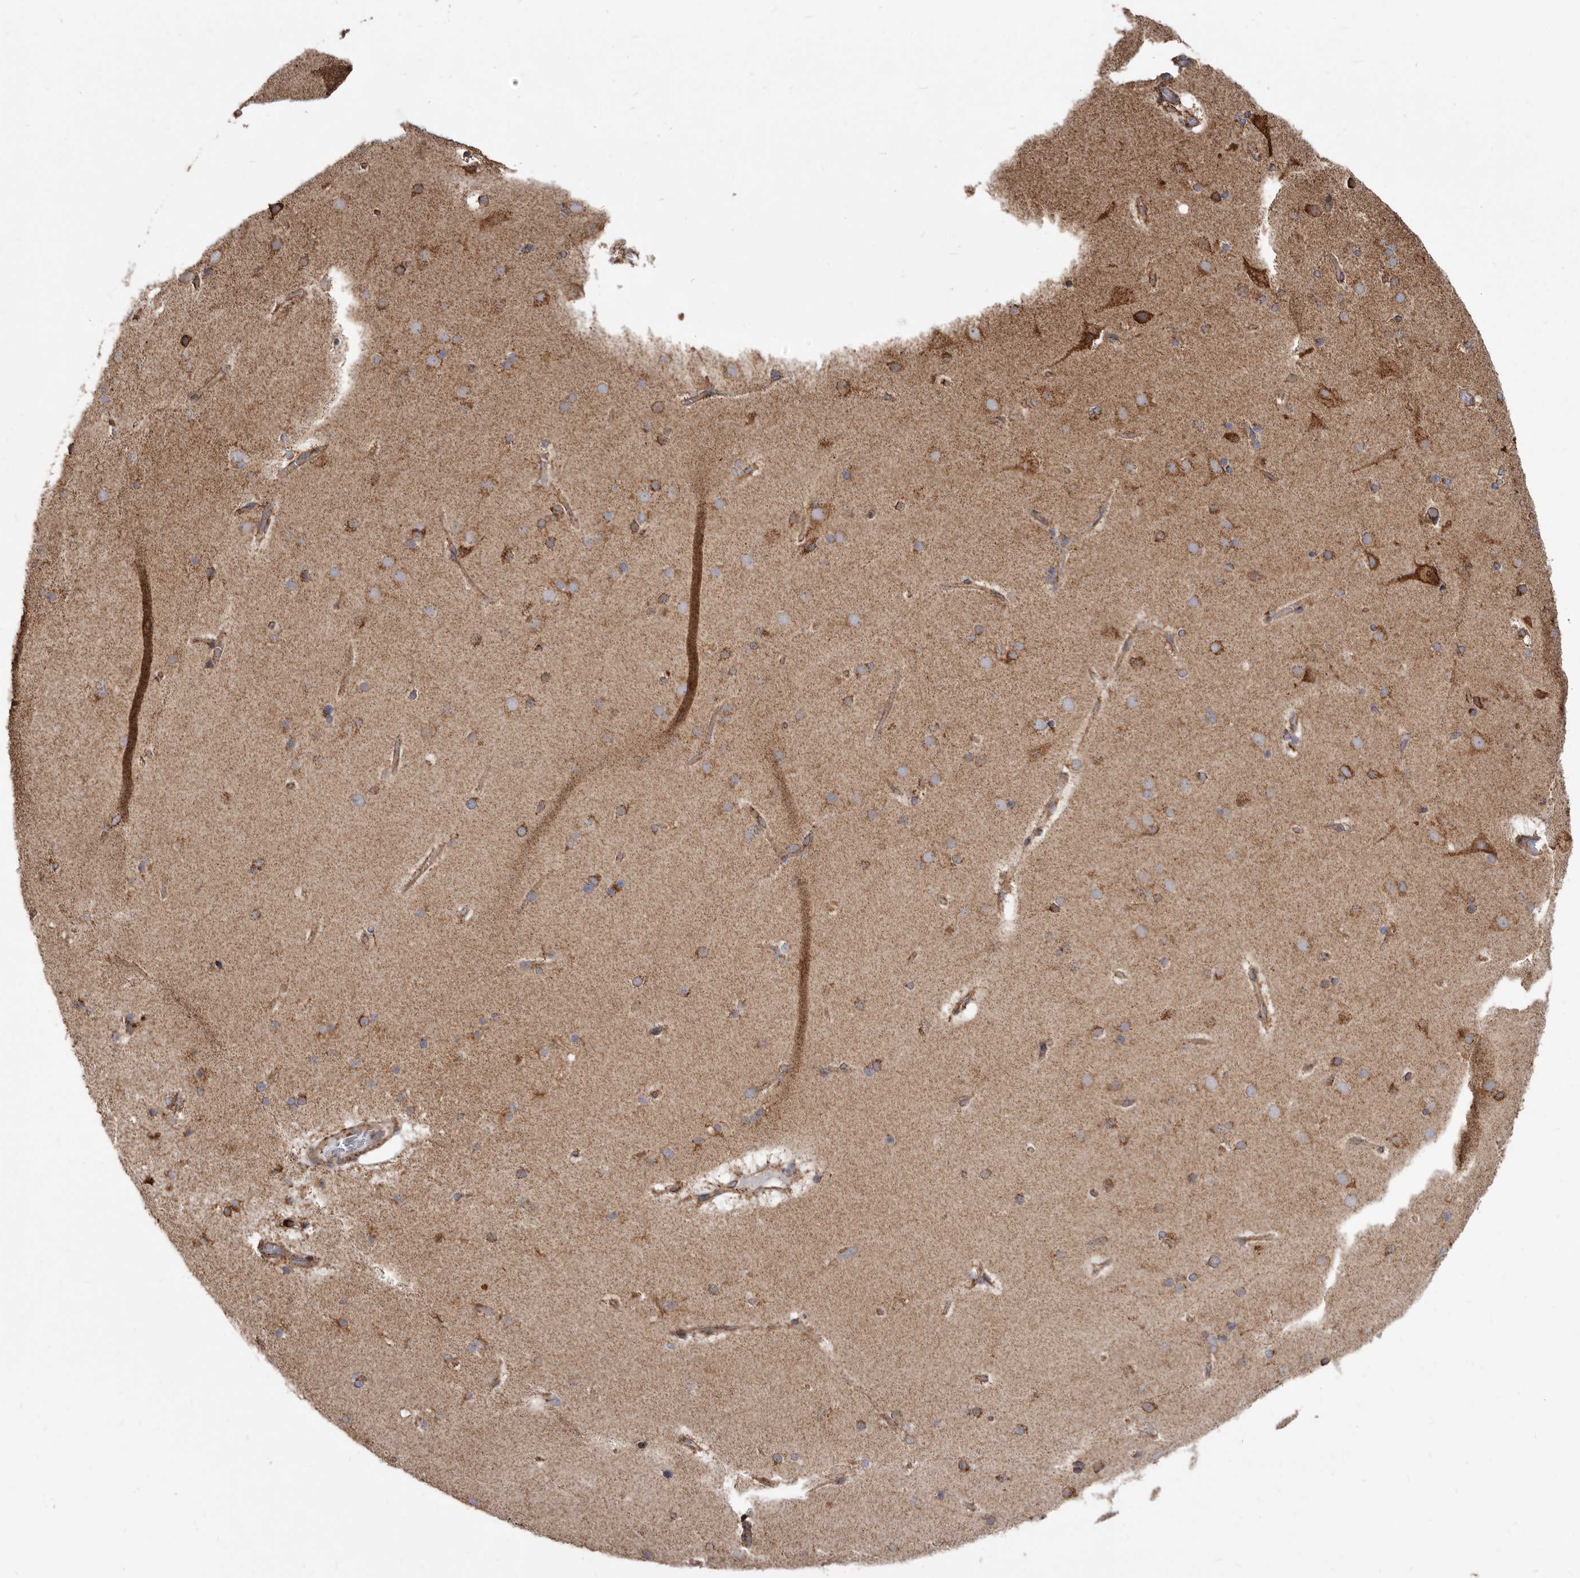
{"staining": {"intensity": "negative", "quantity": "none", "location": "none"}, "tissue": "cerebral cortex", "cell_type": "Endothelial cells", "image_type": "normal", "snomed": [{"axis": "morphology", "description": "Normal tissue, NOS"}, {"axis": "topography", "description": "Cerebral cortex"}], "caption": "This is an IHC photomicrograph of benign cerebral cortex. There is no positivity in endothelial cells.", "gene": "CDK5RAP3", "patient": {"sex": "male", "age": 57}}